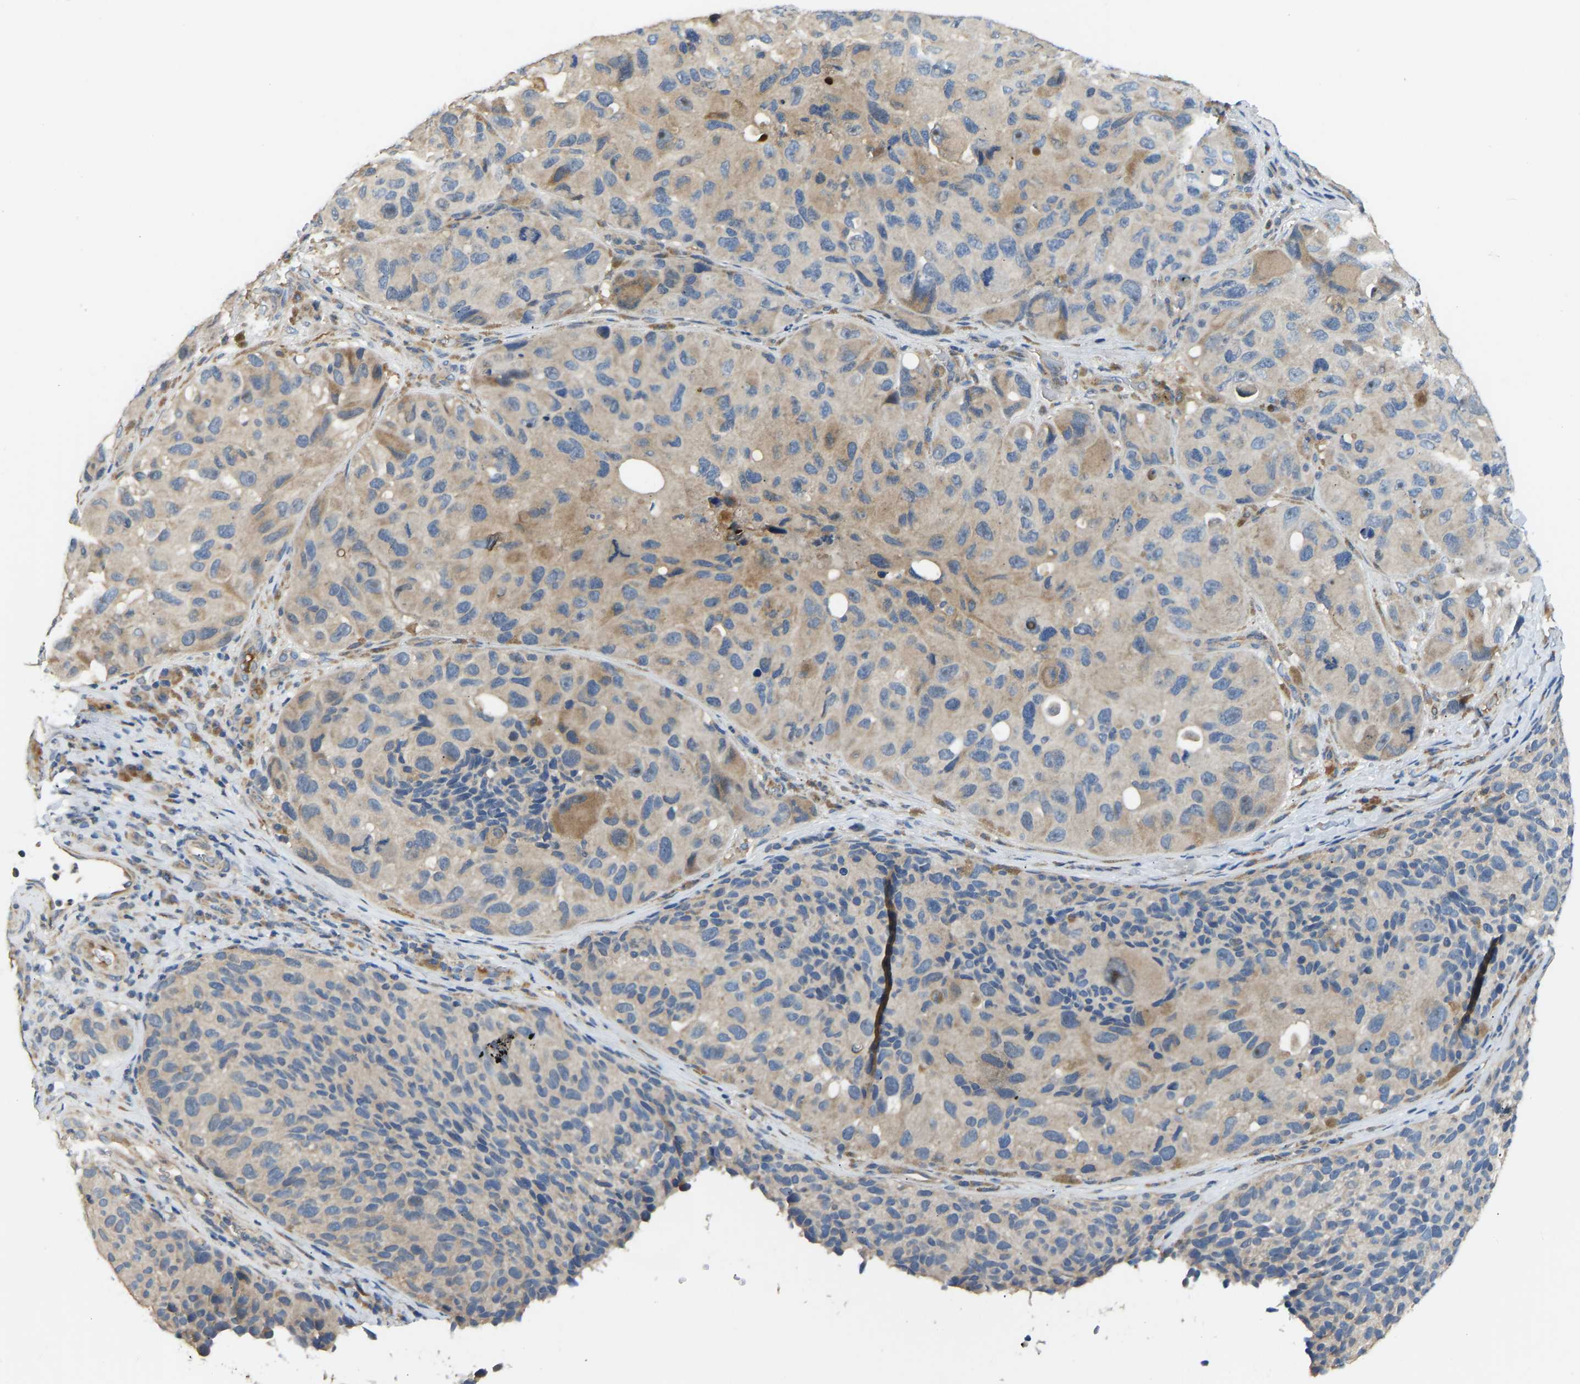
{"staining": {"intensity": "weak", "quantity": "<25%", "location": "cytoplasmic/membranous"}, "tissue": "melanoma", "cell_type": "Tumor cells", "image_type": "cancer", "snomed": [{"axis": "morphology", "description": "Malignant melanoma, NOS"}, {"axis": "topography", "description": "Skin"}], "caption": "Human melanoma stained for a protein using IHC shows no staining in tumor cells.", "gene": "RBP1", "patient": {"sex": "female", "age": 73}}